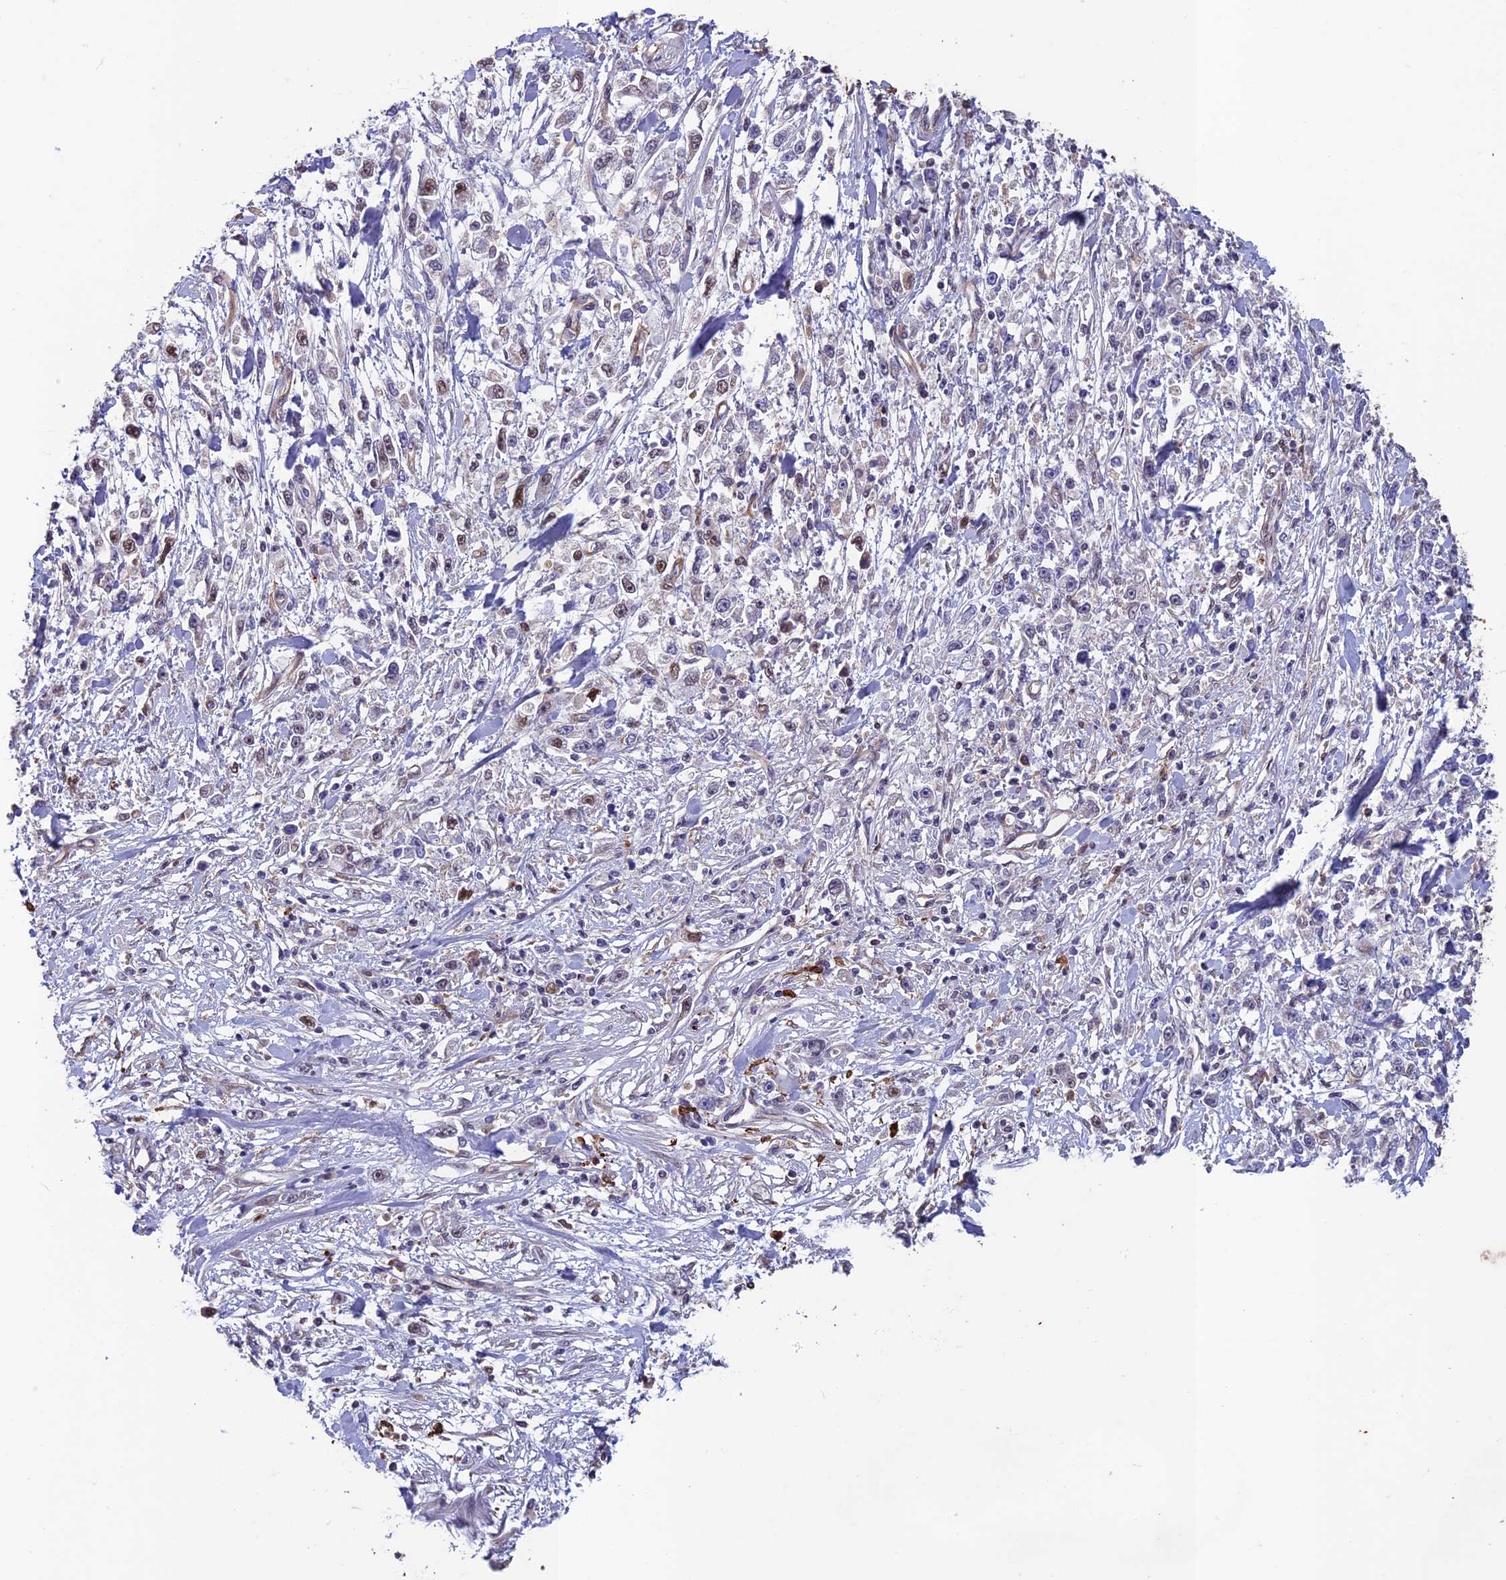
{"staining": {"intensity": "negative", "quantity": "none", "location": "none"}, "tissue": "stomach cancer", "cell_type": "Tumor cells", "image_type": "cancer", "snomed": [{"axis": "morphology", "description": "Adenocarcinoma, NOS"}, {"axis": "topography", "description": "Stomach"}], "caption": "Human stomach adenocarcinoma stained for a protein using immunohistochemistry shows no staining in tumor cells.", "gene": "MAST2", "patient": {"sex": "female", "age": 59}}